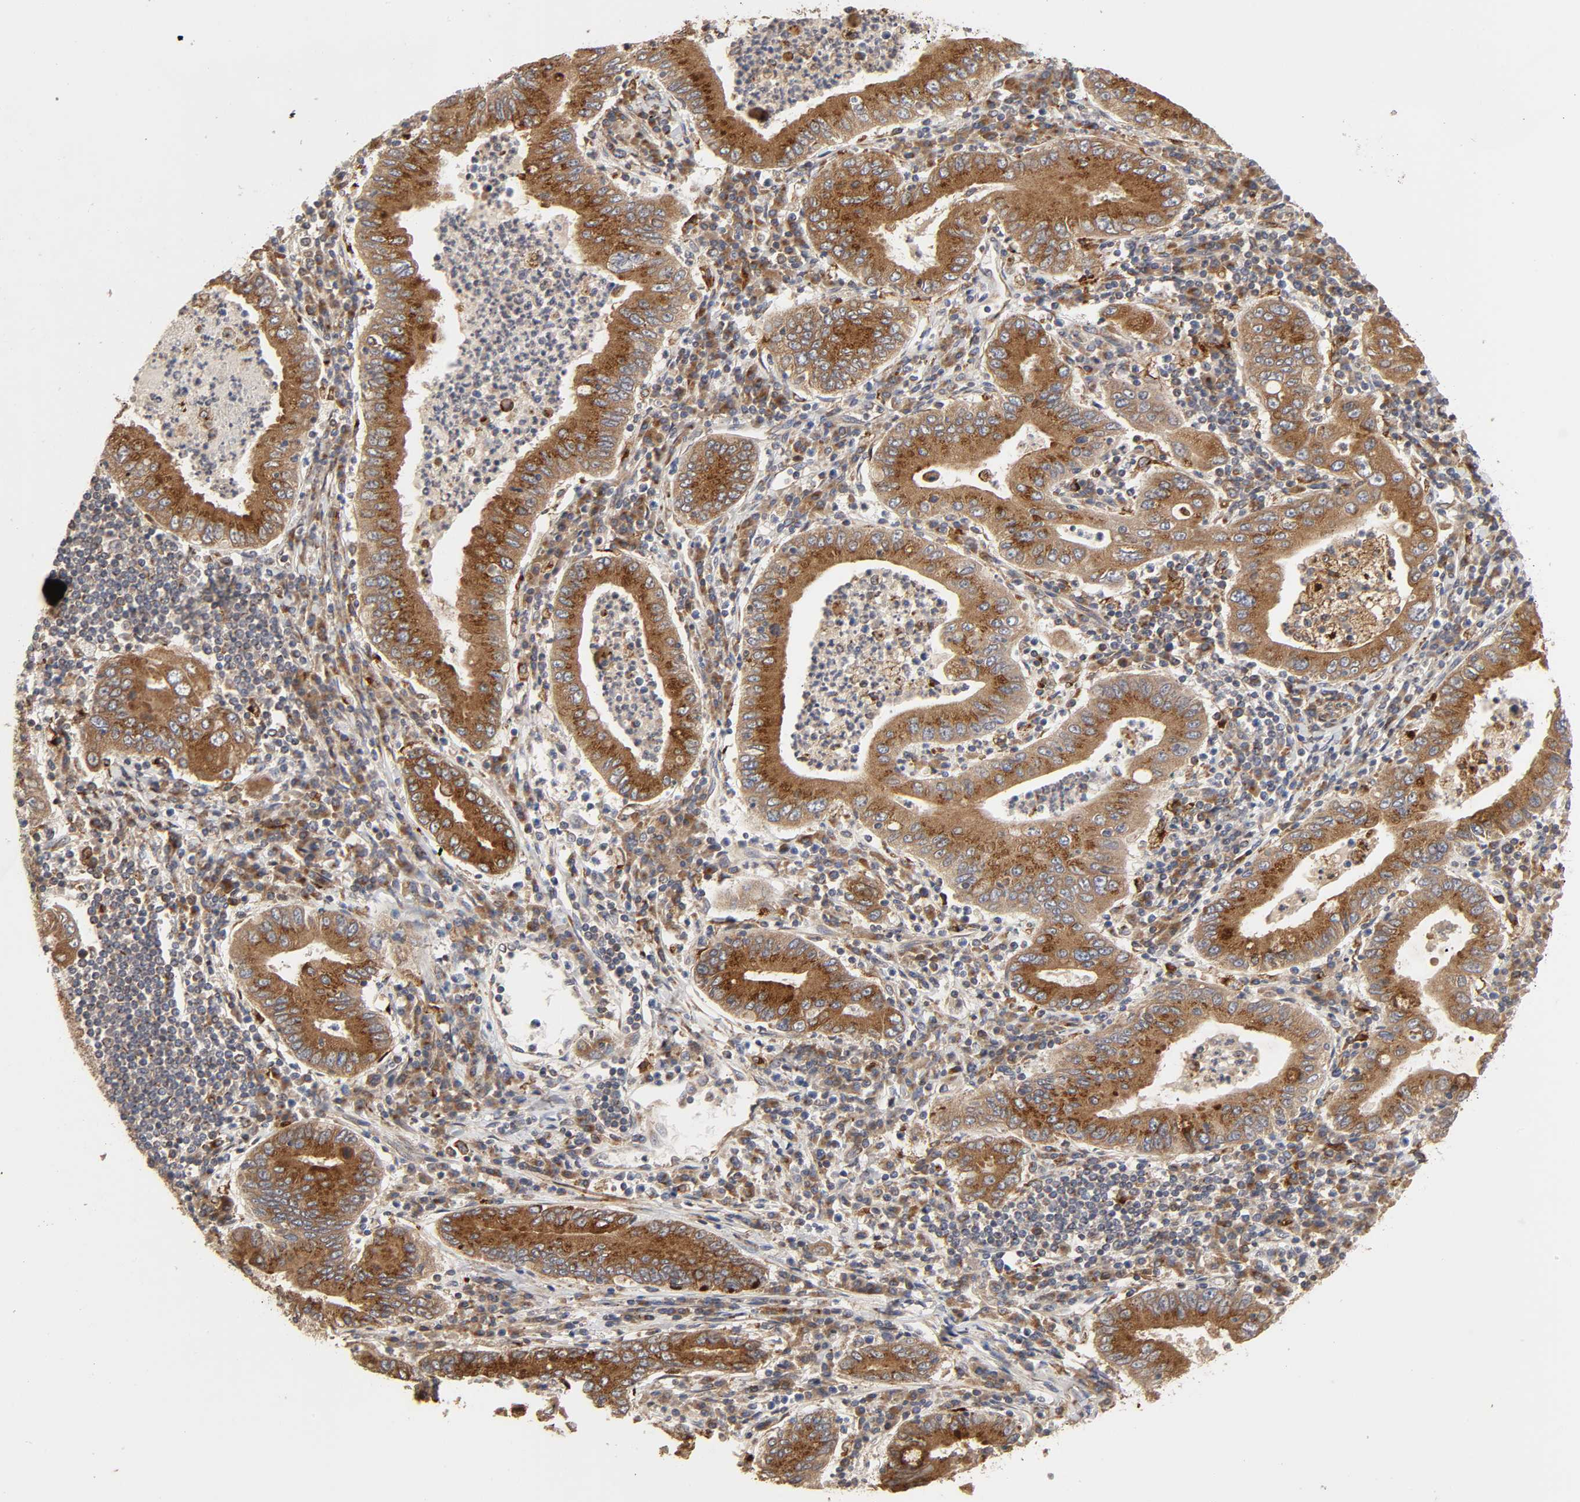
{"staining": {"intensity": "strong", "quantity": ">75%", "location": "cytoplasmic/membranous"}, "tissue": "stomach cancer", "cell_type": "Tumor cells", "image_type": "cancer", "snomed": [{"axis": "morphology", "description": "Normal tissue, NOS"}, {"axis": "morphology", "description": "Adenocarcinoma, NOS"}, {"axis": "topography", "description": "Esophagus"}, {"axis": "topography", "description": "Stomach, upper"}, {"axis": "topography", "description": "Peripheral nerve tissue"}], "caption": "Tumor cells reveal high levels of strong cytoplasmic/membranous positivity in approximately >75% of cells in stomach adenocarcinoma. The staining was performed using DAB (3,3'-diaminobenzidine), with brown indicating positive protein expression. Nuclei are stained blue with hematoxylin.", "gene": "GNPTG", "patient": {"sex": "male", "age": 62}}